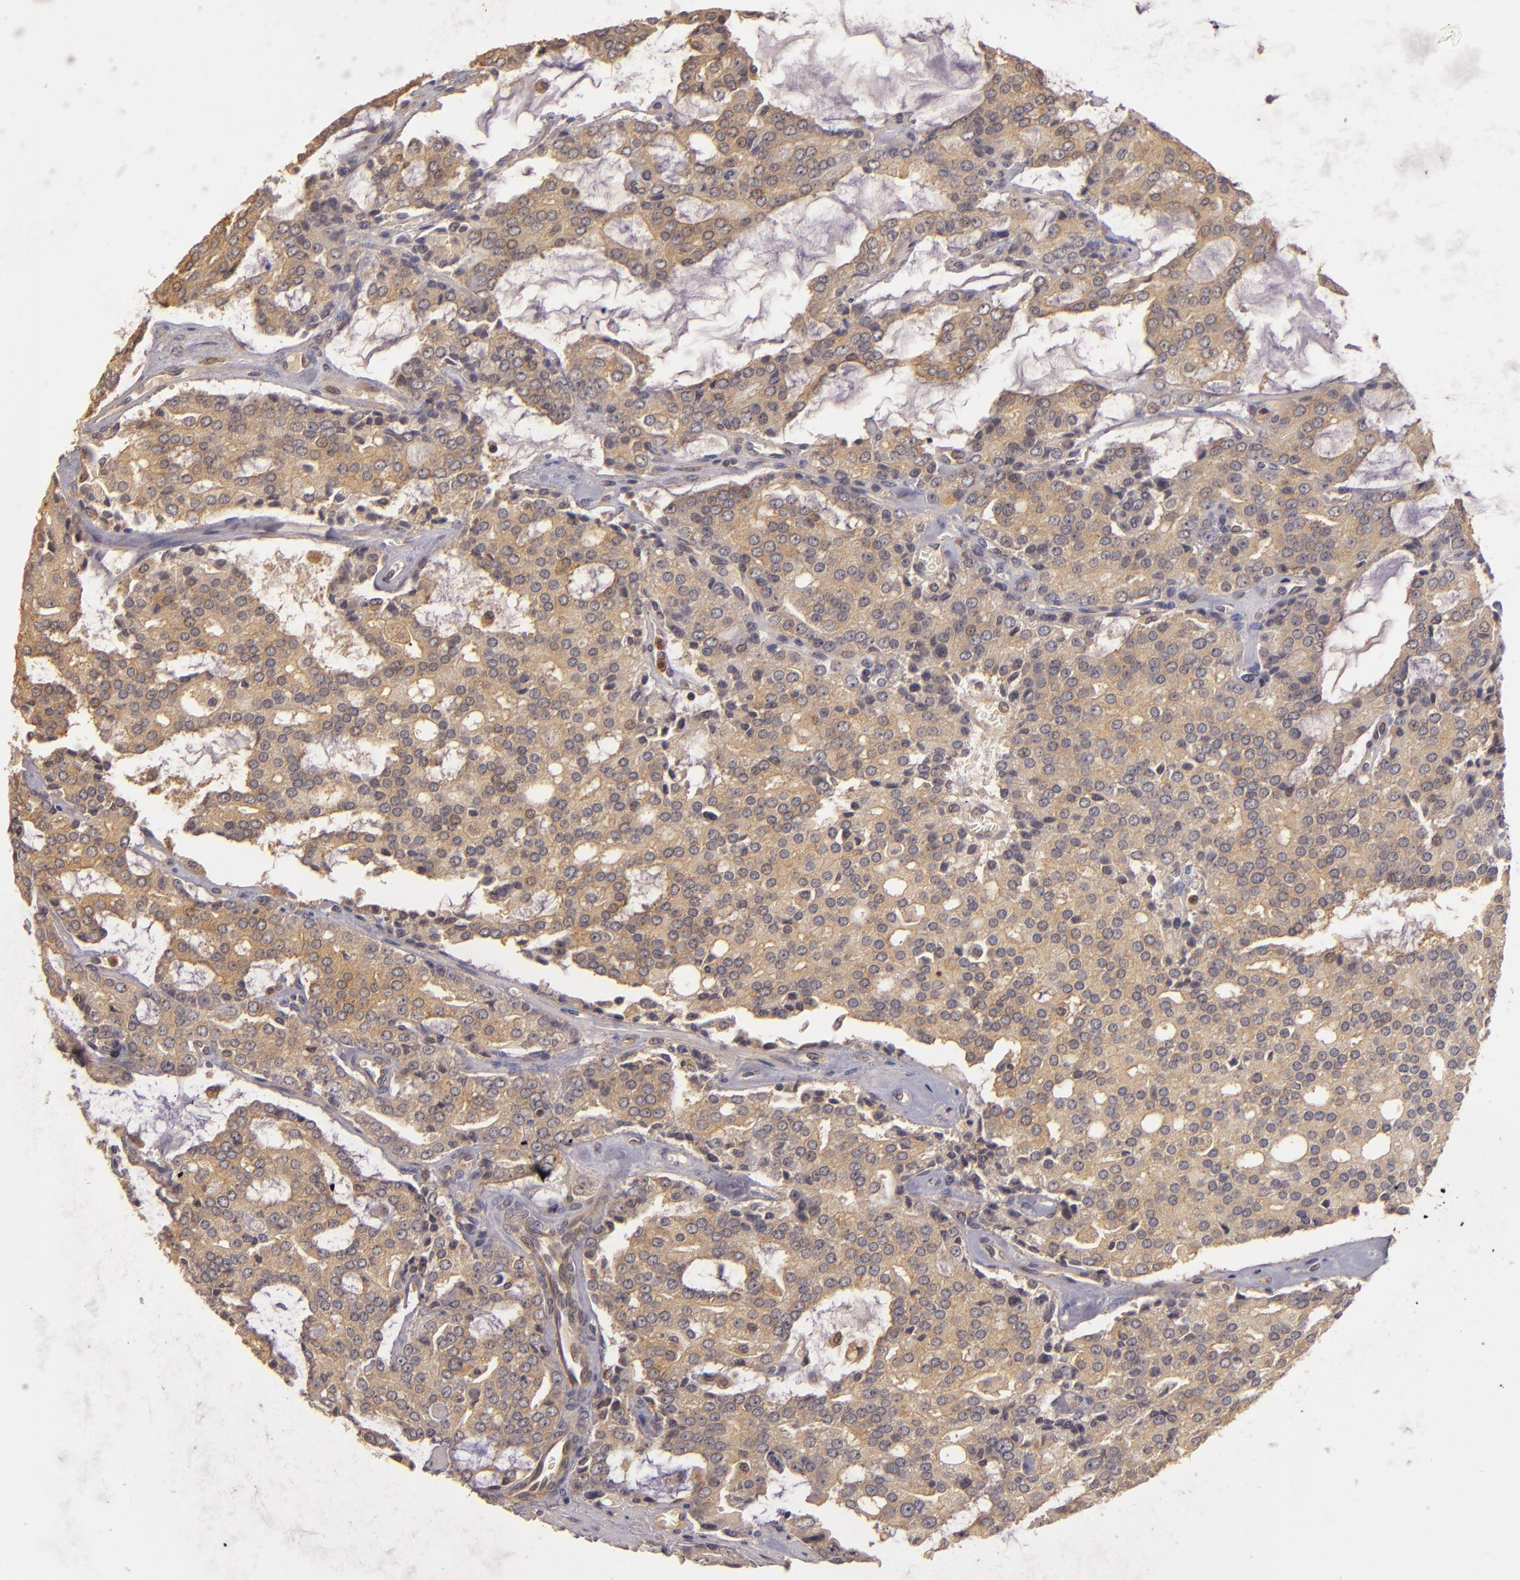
{"staining": {"intensity": "strong", "quantity": ">75%", "location": "cytoplasmic/membranous"}, "tissue": "prostate cancer", "cell_type": "Tumor cells", "image_type": "cancer", "snomed": [{"axis": "morphology", "description": "Adenocarcinoma, High grade"}, {"axis": "topography", "description": "Prostate"}], "caption": "High-power microscopy captured an immunohistochemistry micrograph of prostate cancer, revealing strong cytoplasmic/membranous expression in approximately >75% of tumor cells.", "gene": "PRKCD", "patient": {"sex": "male", "age": 67}}